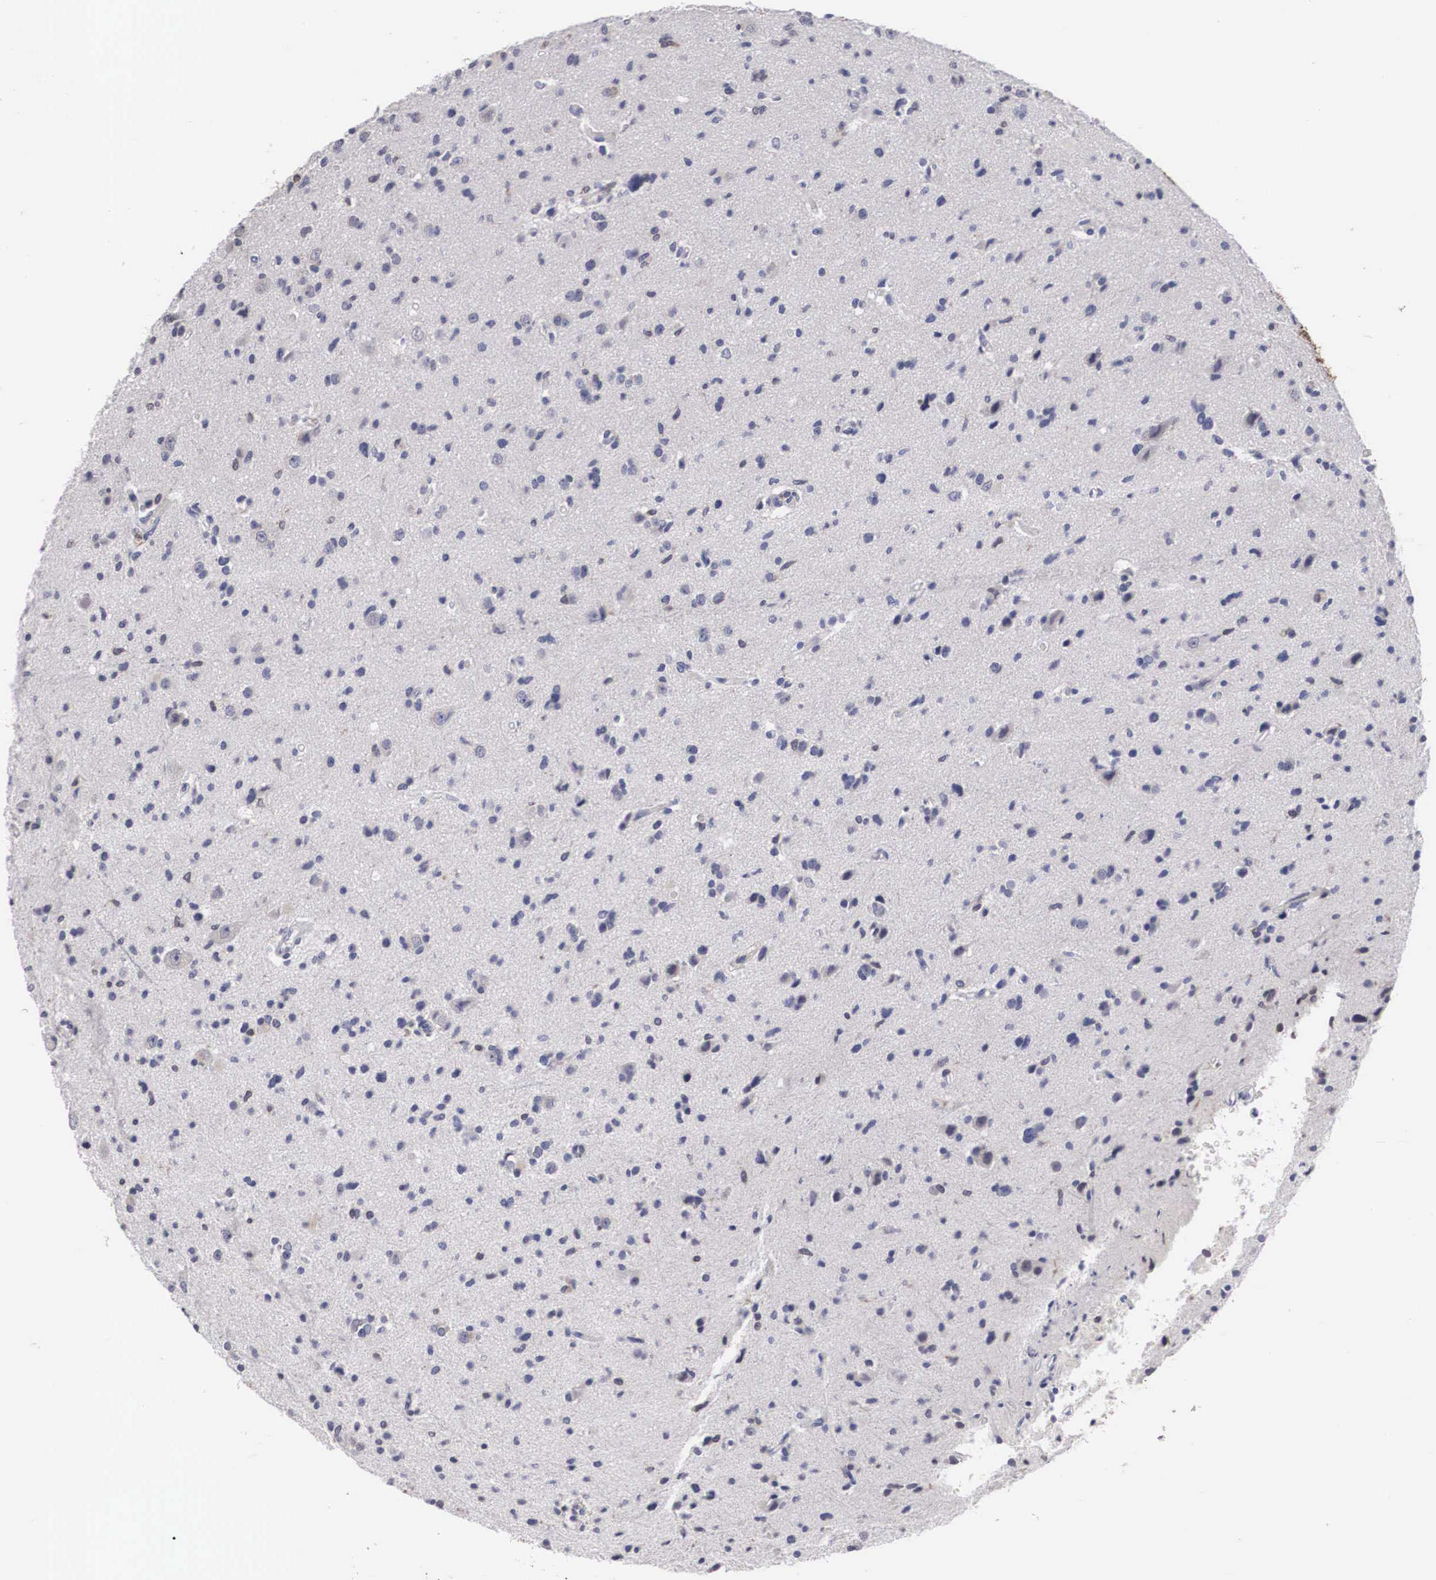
{"staining": {"intensity": "negative", "quantity": "none", "location": "none"}, "tissue": "glioma", "cell_type": "Tumor cells", "image_type": "cancer", "snomed": [{"axis": "morphology", "description": "Glioma, malignant, Low grade"}, {"axis": "topography", "description": "Brain"}], "caption": "Tumor cells show no significant positivity in glioma. (DAB (3,3'-diaminobenzidine) immunohistochemistry with hematoxylin counter stain).", "gene": "HMOX1", "patient": {"sex": "female", "age": 46}}